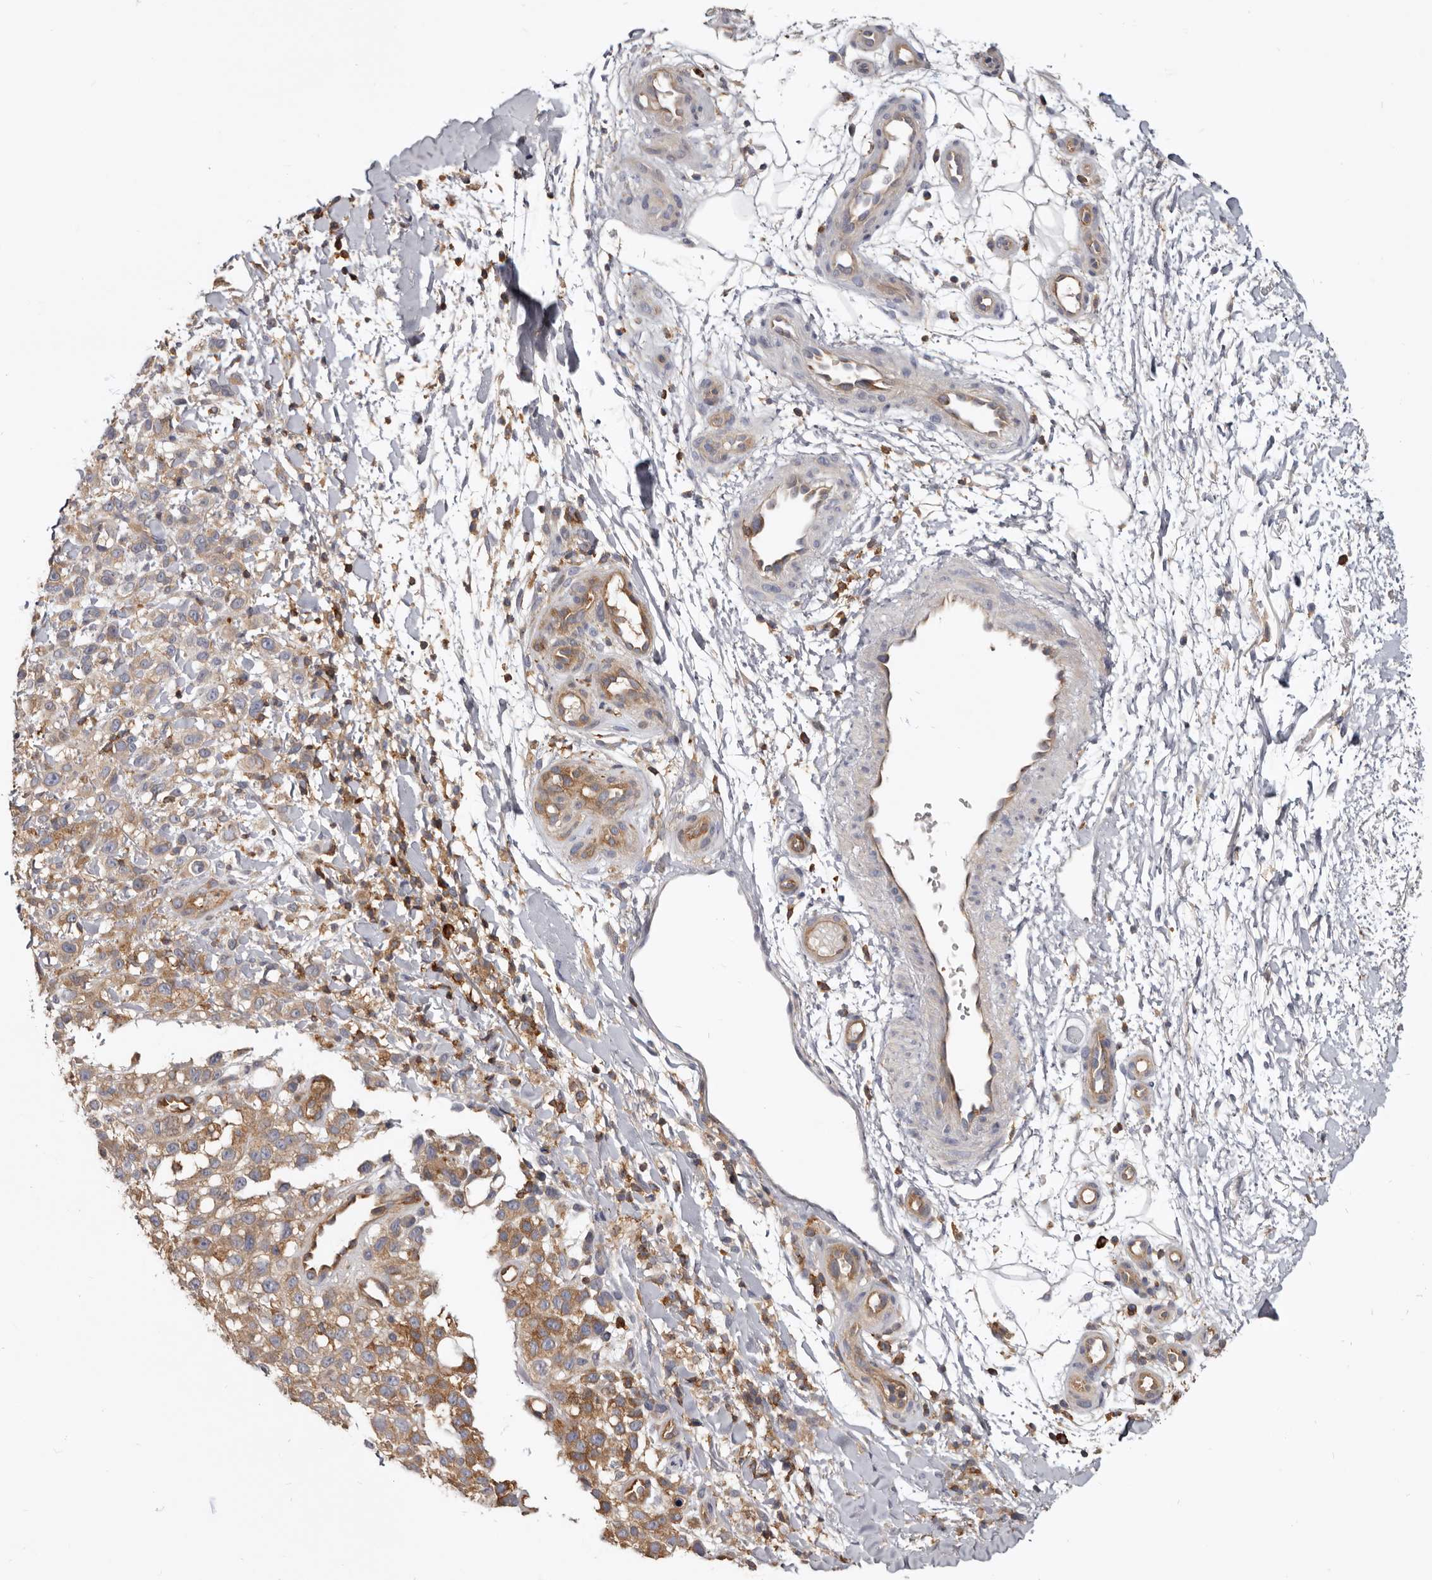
{"staining": {"intensity": "moderate", "quantity": ">75%", "location": "cytoplasmic/membranous"}, "tissue": "melanoma", "cell_type": "Tumor cells", "image_type": "cancer", "snomed": [{"axis": "morphology", "description": "Malignant melanoma, Metastatic site"}, {"axis": "topography", "description": "Skin"}], "caption": "Malignant melanoma (metastatic site) stained with a brown dye shows moderate cytoplasmic/membranous positive staining in about >75% of tumor cells.", "gene": "CBL", "patient": {"sex": "female", "age": 72}}